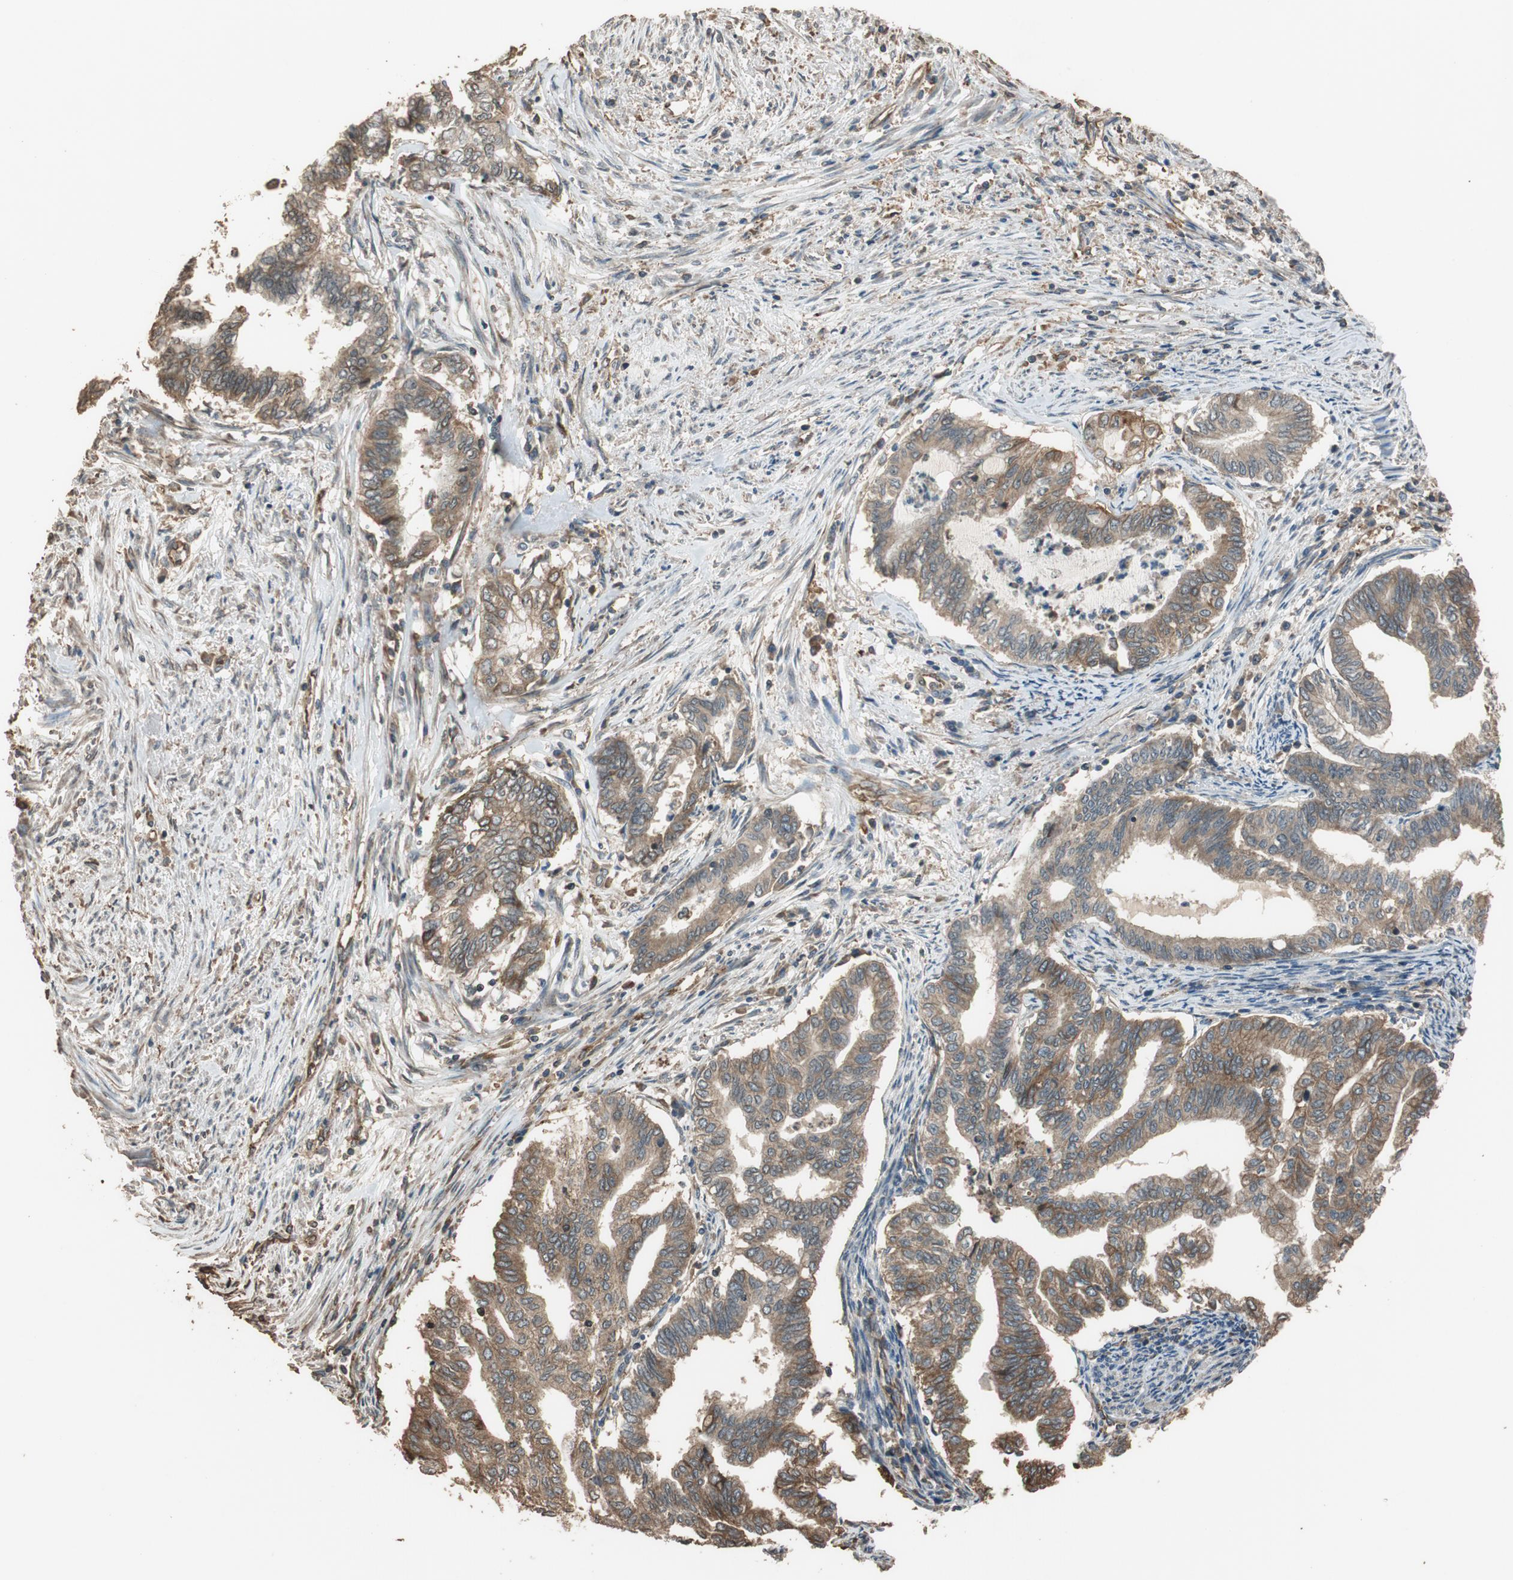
{"staining": {"intensity": "moderate", "quantity": ">75%", "location": "cytoplasmic/membranous"}, "tissue": "endometrial cancer", "cell_type": "Tumor cells", "image_type": "cancer", "snomed": [{"axis": "morphology", "description": "Adenocarcinoma, NOS"}, {"axis": "topography", "description": "Endometrium"}], "caption": "The photomicrograph reveals staining of adenocarcinoma (endometrial), revealing moderate cytoplasmic/membranous protein staining (brown color) within tumor cells.", "gene": "MST1R", "patient": {"sex": "female", "age": 79}}